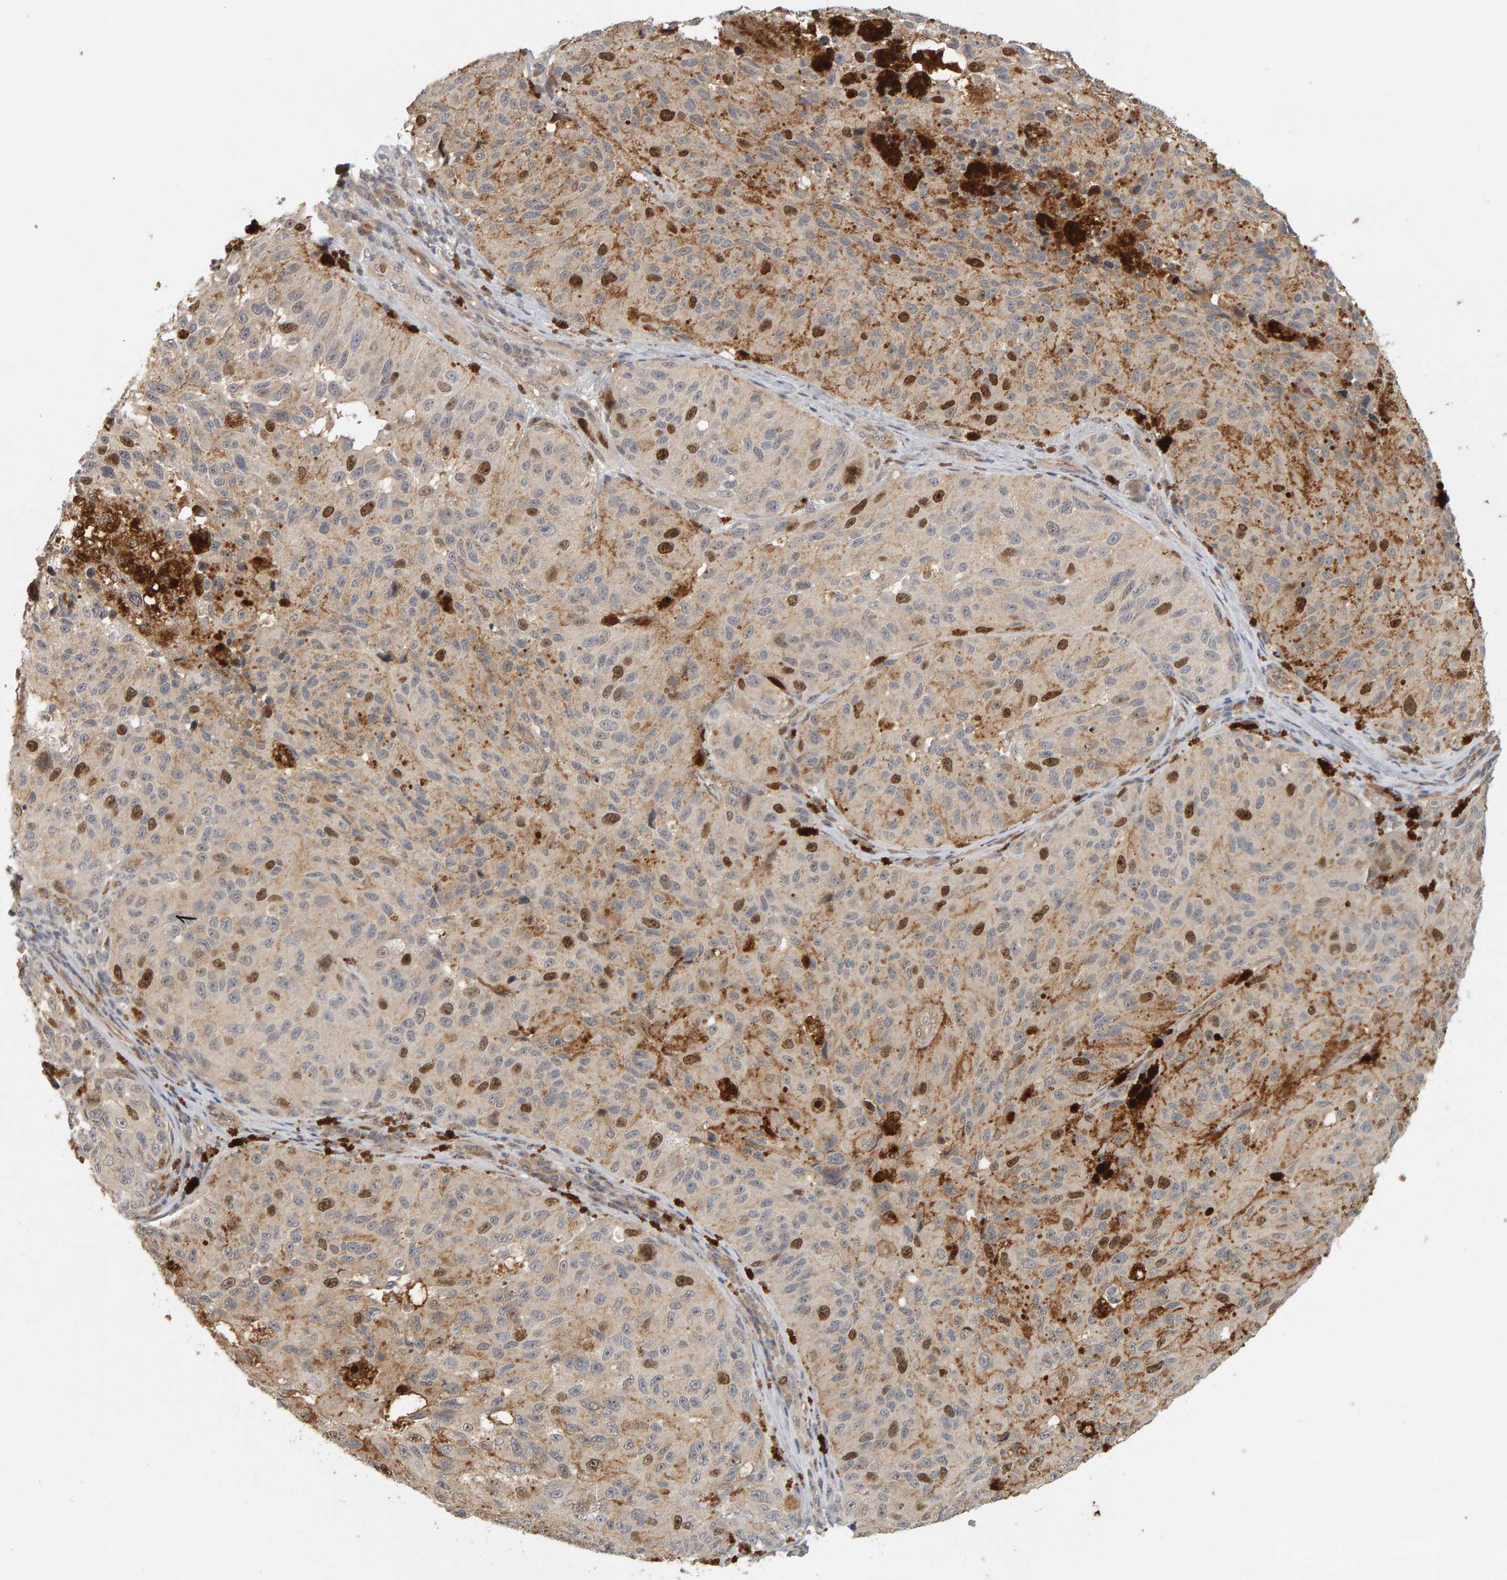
{"staining": {"intensity": "strong", "quantity": "<25%", "location": "nuclear"}, "tissue": "melanoma", "cell_type": "Tumor cells", "image_type": "cancer", "snomed": [{"axis": "morphology", "description": "Malignant melanoma, NOS"}, {"axis": "topography", "description": "Skin"}], "caption": "A photomicrograph of human melanoma stained for a protein exhibits strong nuclear brown staining in tumor cells. The staining was performed using DAB (3,3'-diaminobenzidine), with brown indicating positive protein expression. Nuclei are stained blue with hematoxylin.", "gene": "CDCA5", "patient": {"sex": "female", "age": 73}}